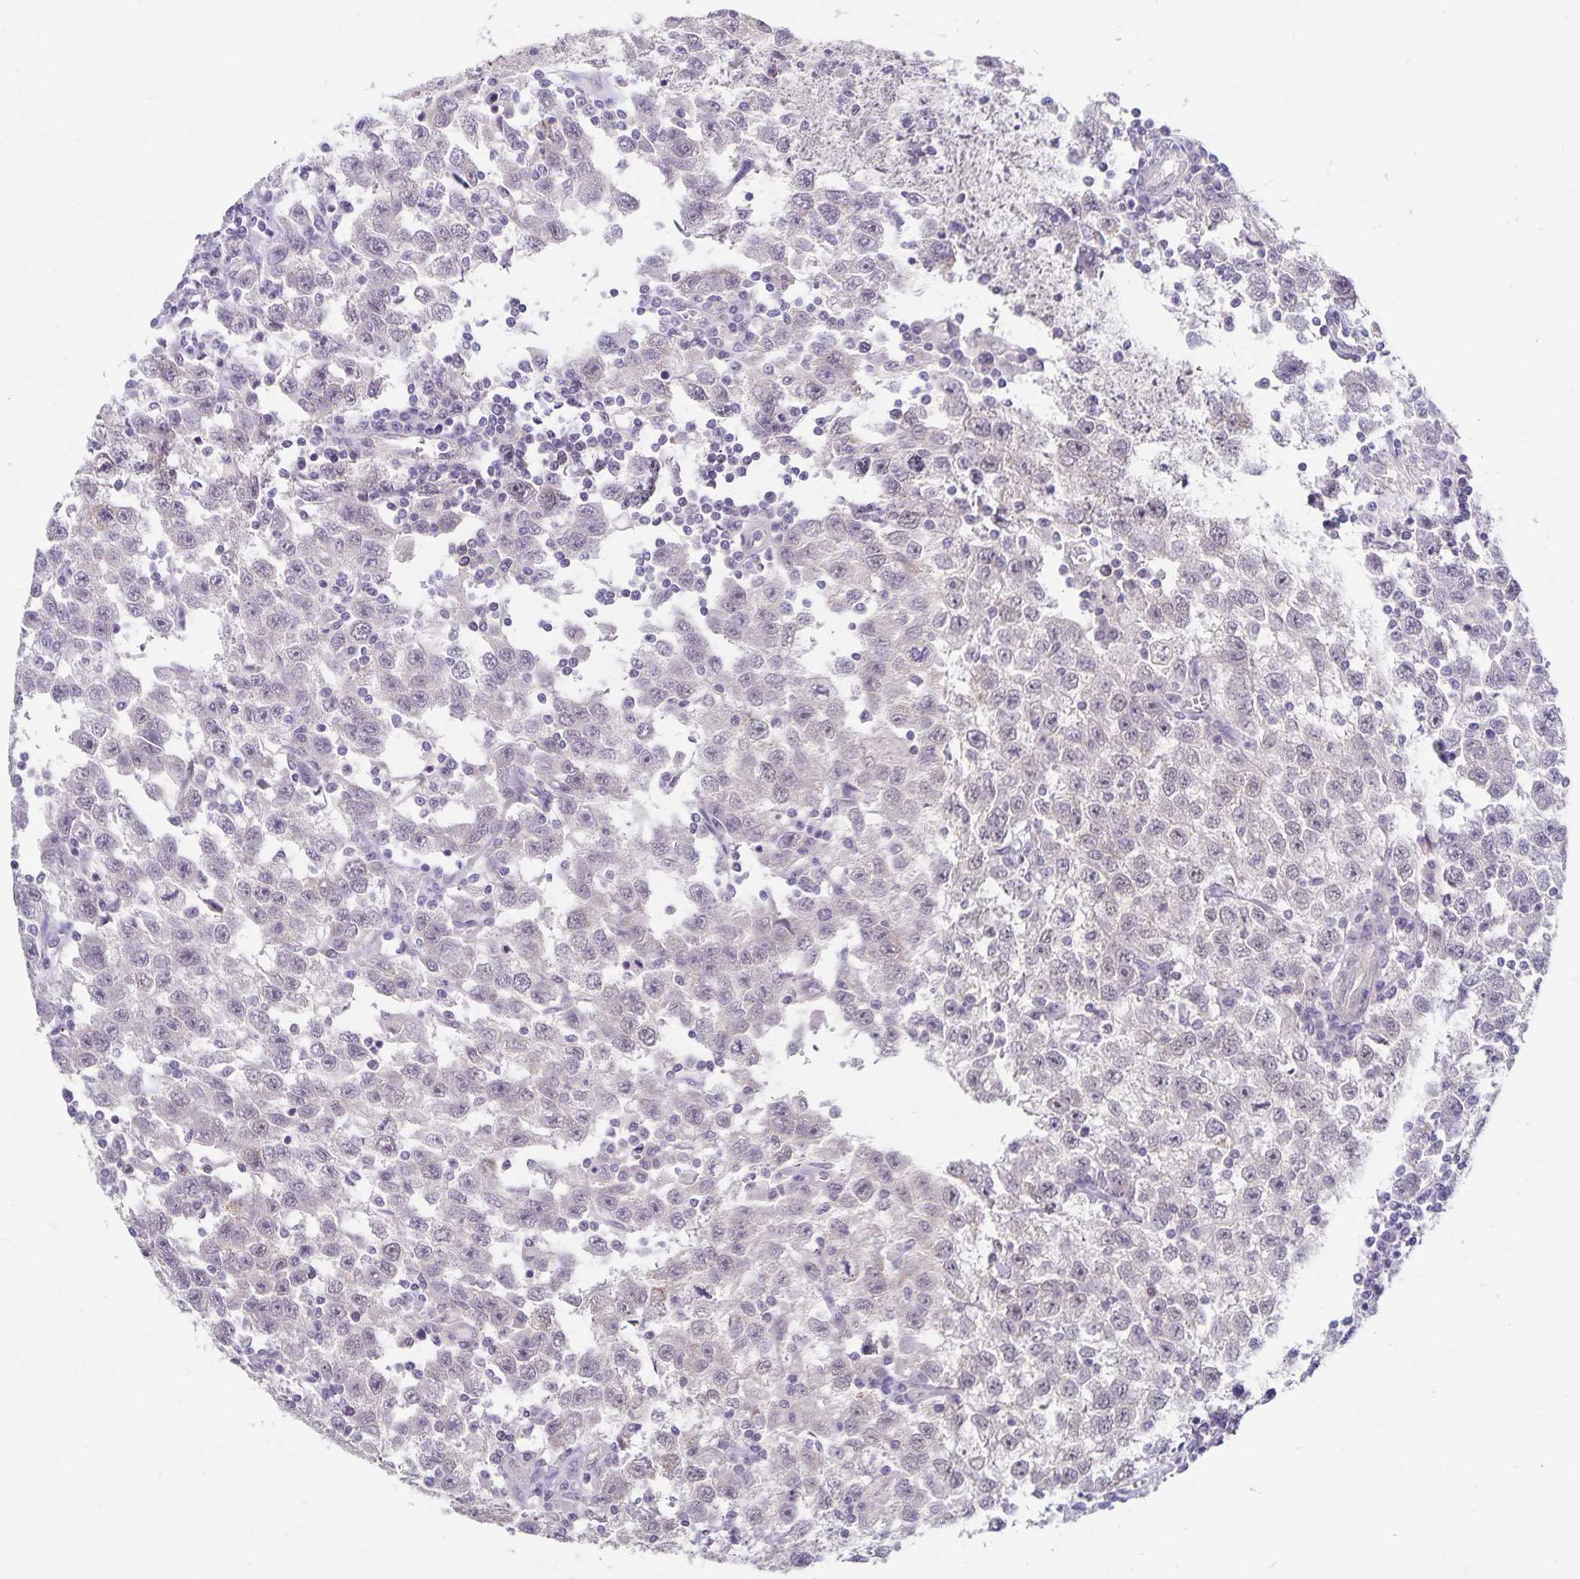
{"staining": {"intensity": "negative", "quantity": "none", "location": "none"}, "tissue": "testis cancer", "cell_type": "Tumor cells", "image_type": "cancer", "snomed": [{"axis": "morphology", "description": "Seminoma, NOS"}, {"axis": "topography", "description": "Testis"}], "caption": "Tumor cells are negative for brown protein staining in testis seminoma.", "gene": "CDKN2B", "patient": {"sex": "male", "age": 41}}